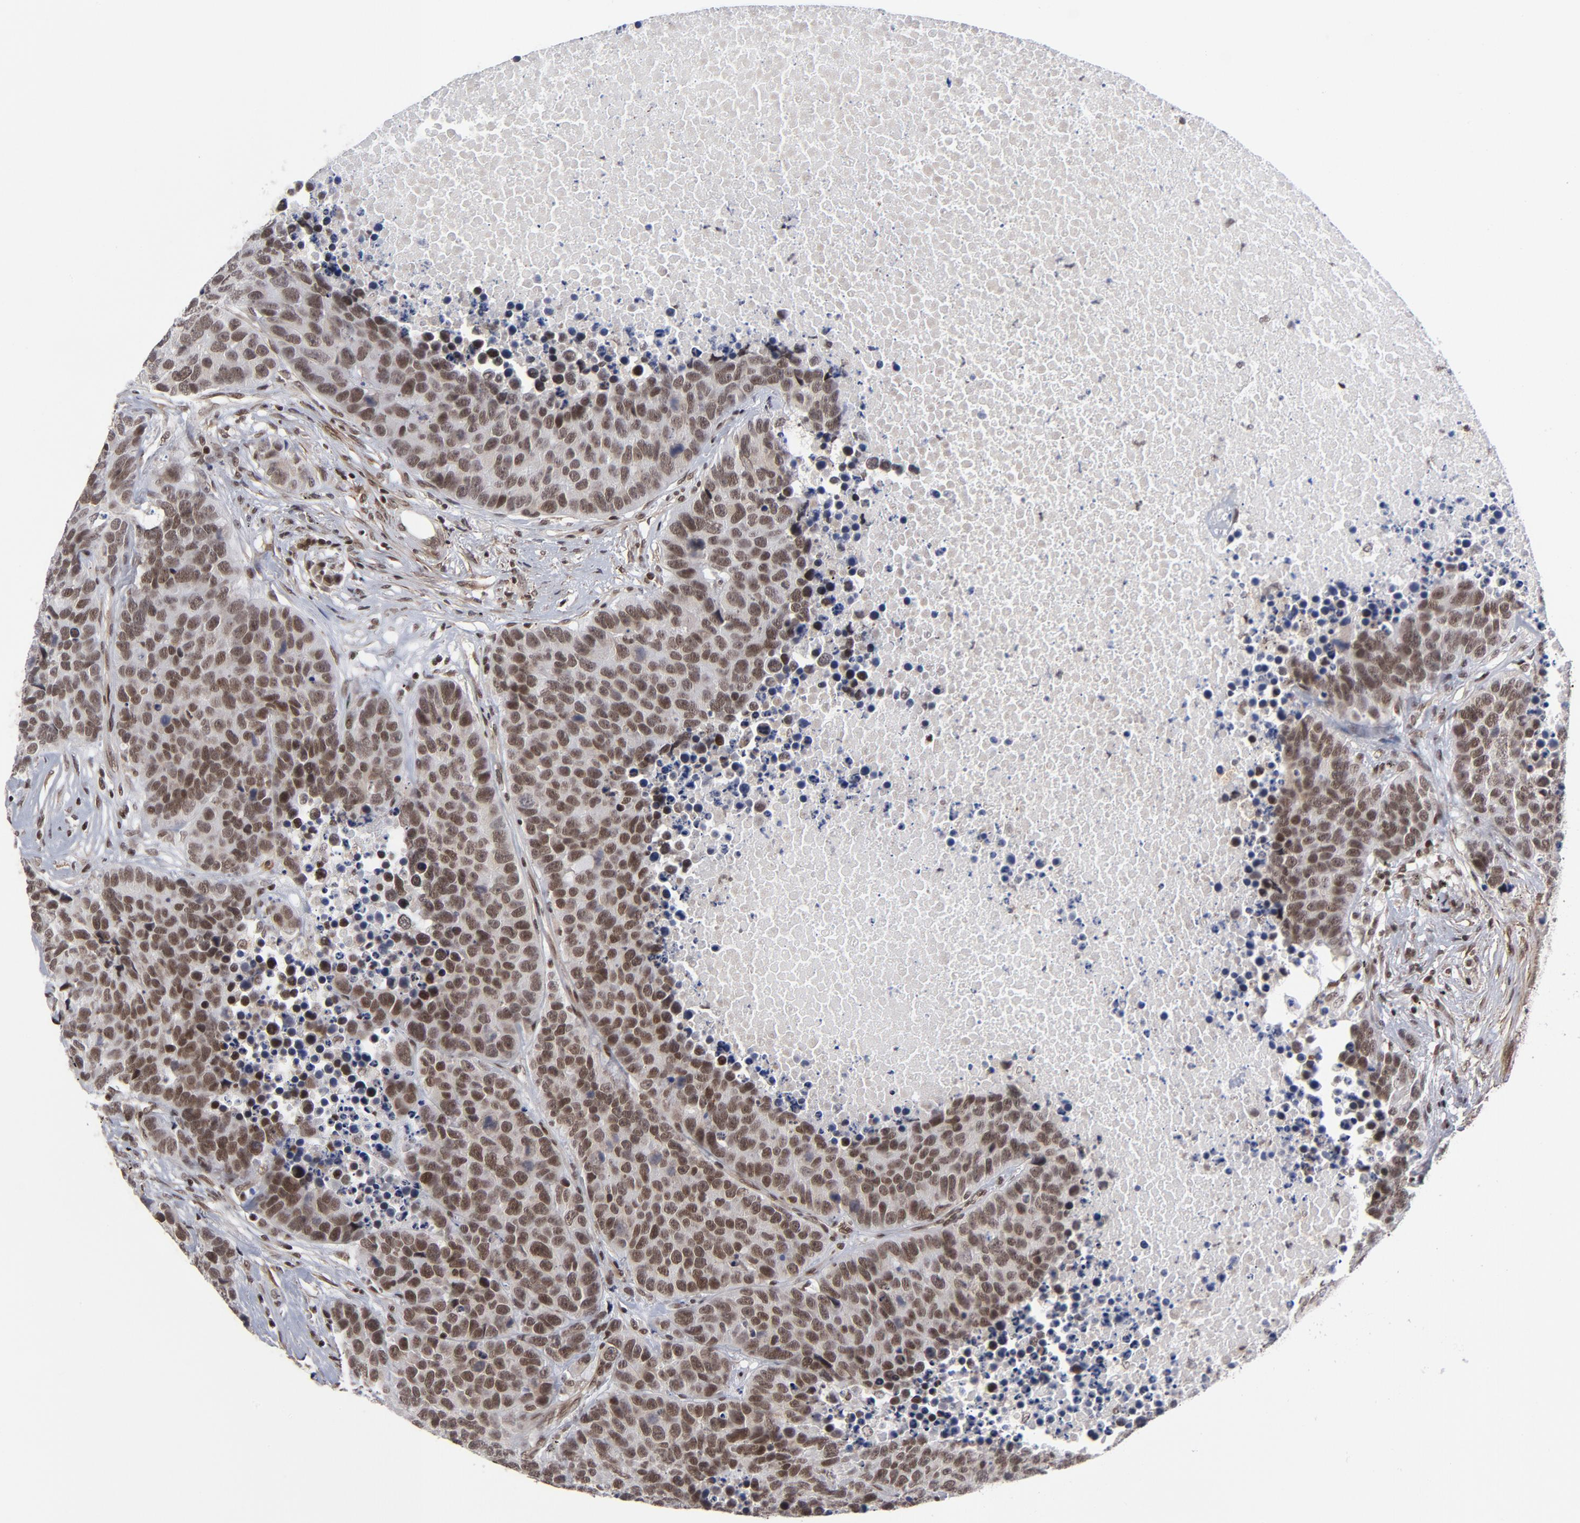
{"staining": {"intensity": "strong", "quantity": ">75%", "location": "nuclear"}, "tissue": "carcinoid", "cell_type": "Tumor cells", "image_type": "cancer", "snomed": [{"axis": "morphology", "description": "Carcinoid, malignant, NOS"}, {"axis": "topography", "description": "Lung"}], "caption": "Approximately >75% of tumor cells in carcinoid demonstrate strong nuclear protein positivity as visualized by brown immunohistochemical staining.", "gene": "CTCF", "patient": {"sex": "male", "age": 60}}